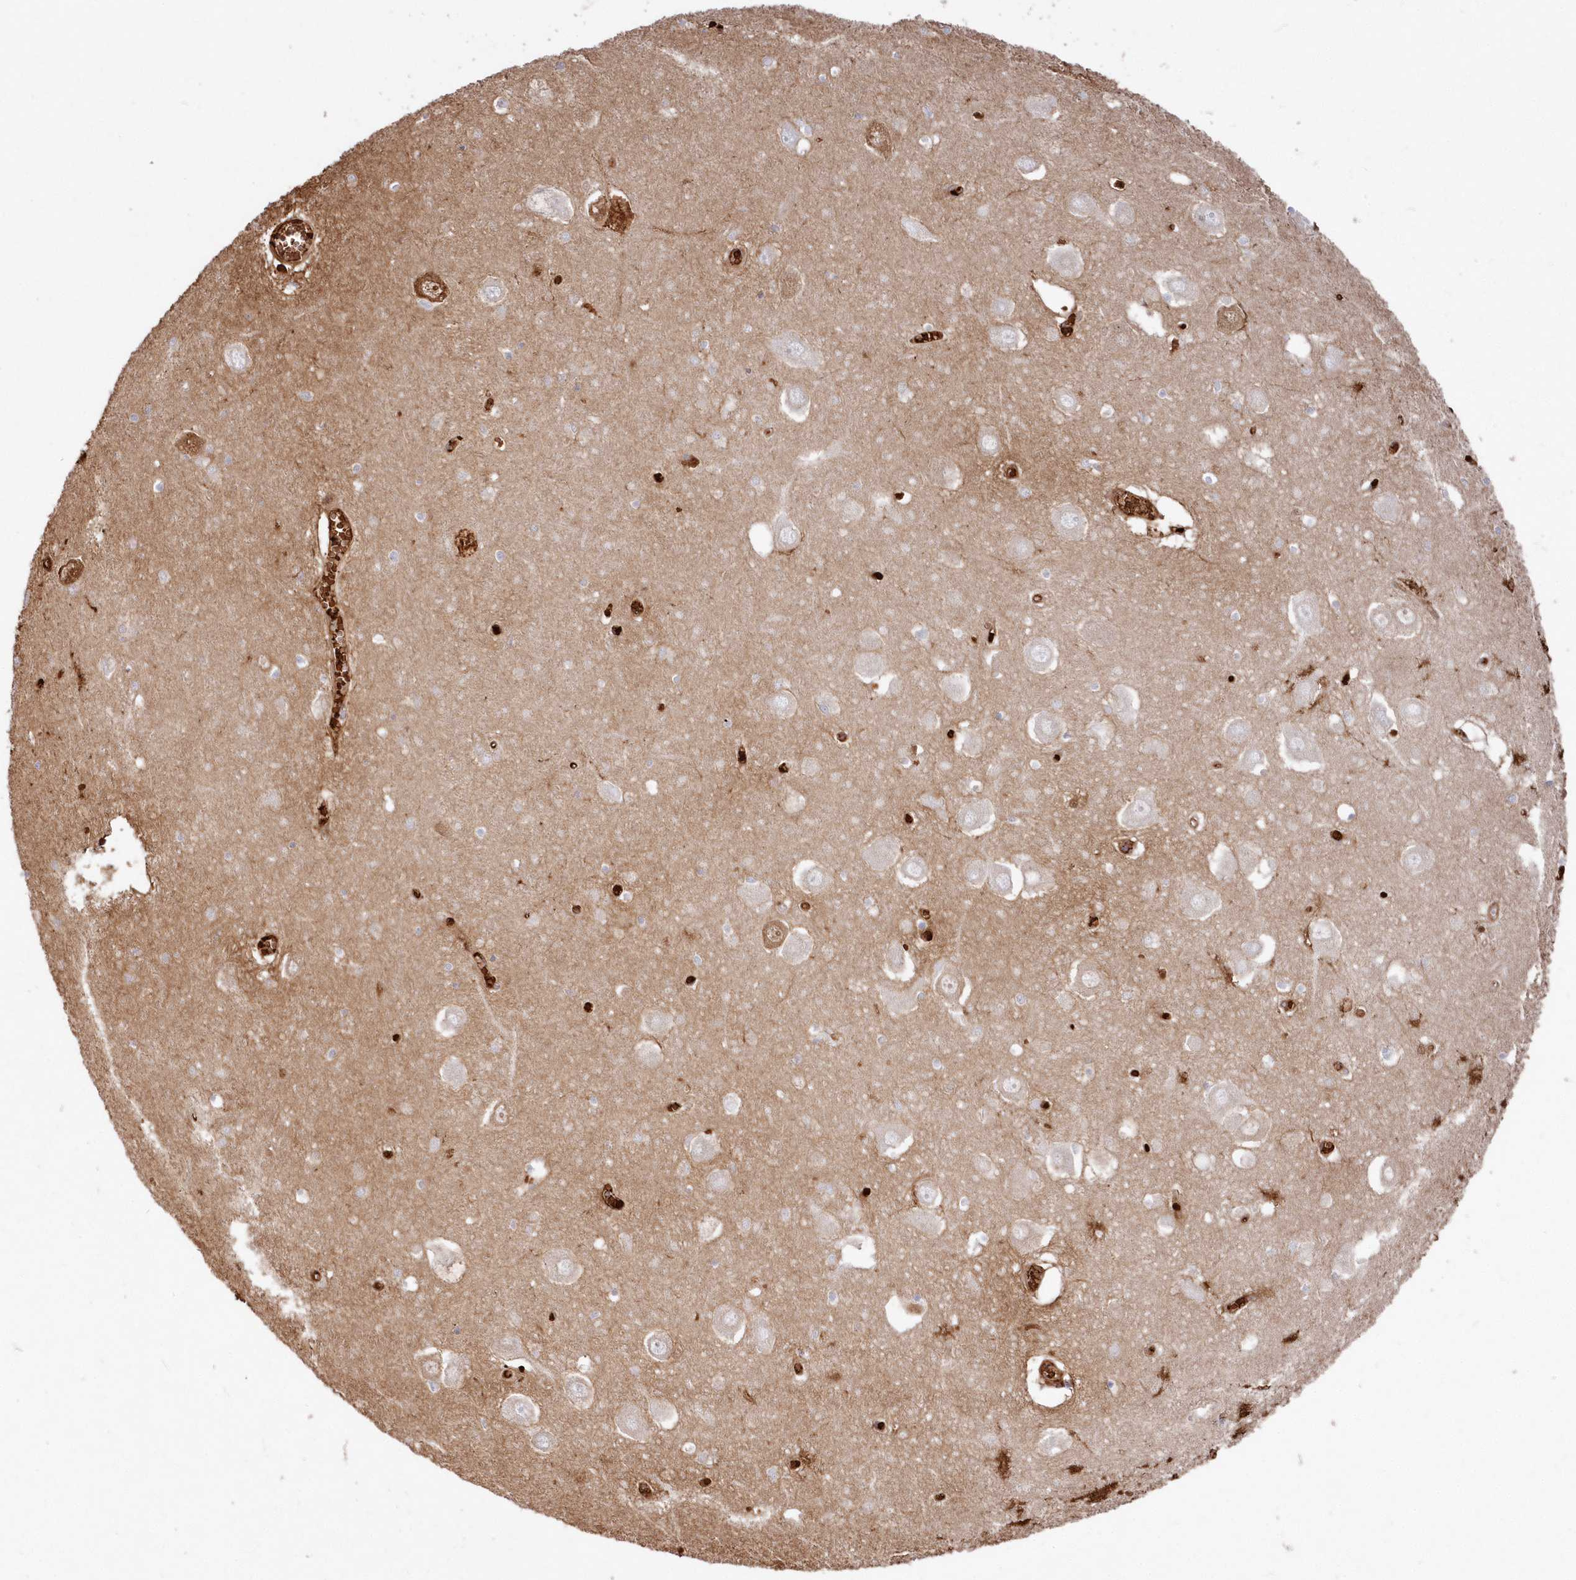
{"staining": {"intensity": "negative", "quantity": "none", "location": "none"}, "tissue": "hippocampus", "cell_type": "Glial cells", "image_type": "normal", "snomed": [{"axis": "morphology", "description": "Normal tissue, NOS"}, {"axis": "topography", "description": "Hippocampus"}], "caption": "Immunohistochemistry of normal hippocampus reveals no staining in glial cells.", "gene": "SERINC1", "patient": {"sex": "male", "age": 70}}